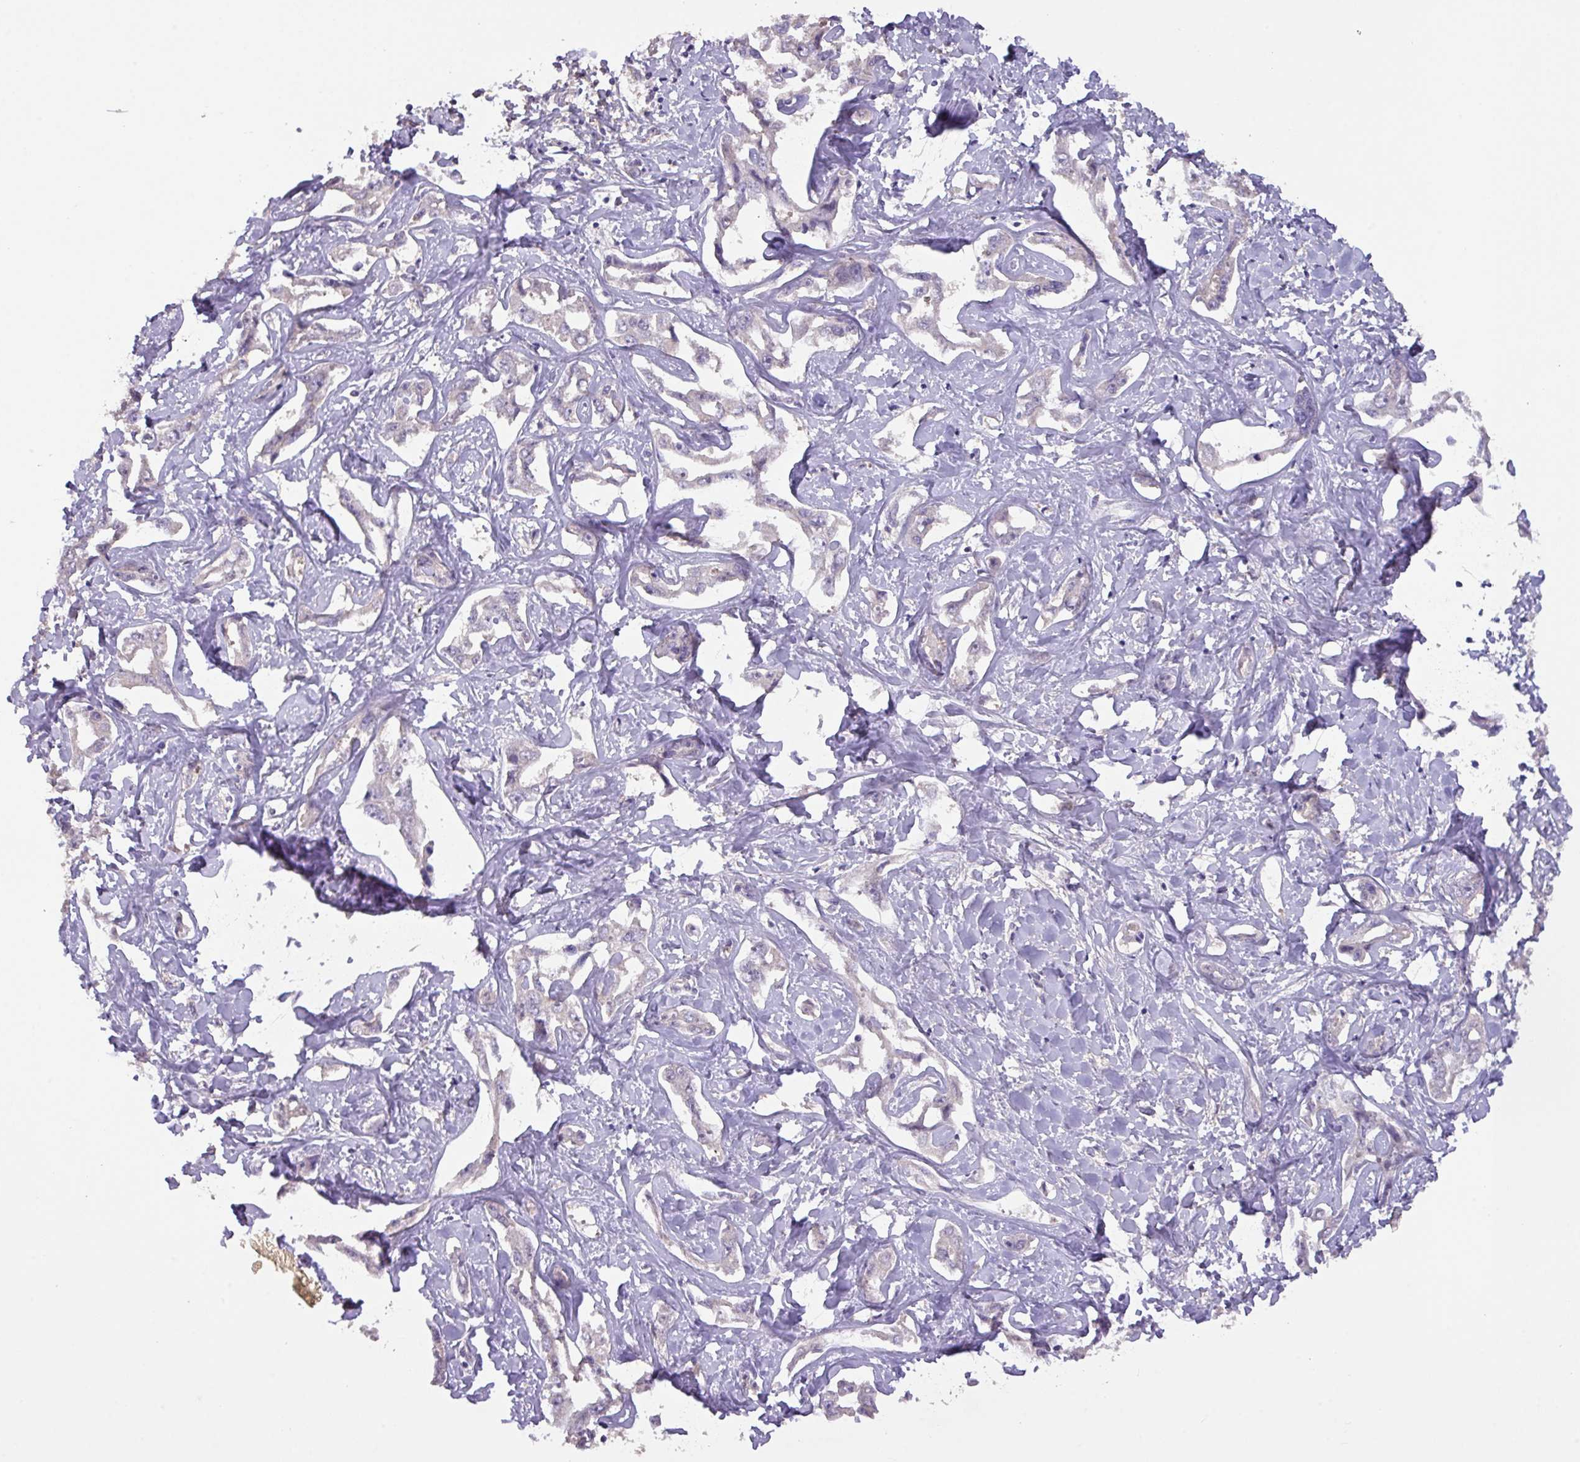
{"staining": {"intensity": "negative", "quantity": "none", "location": "none"}, "tissue": "liver cancer", "cell_type": "Tumor cells", "image_type": "cancer", "snomed": [{"axis": "morphology", "description": "Cholangiocarcinoma"}, {"axis": "topography", "description": "Liver"}], "caption": "High magnification brightfield microscopy of liver cancer stained with DAB (brown) and counterstained with hematoxylin (blue): tumor cells show no significant staining. Brightfield microscopy of IHC stained with DAB (3,3'-diaminobenzidine) (brown) and hematoxylin (blue), captured at high magnification.", "gene": "PRADC1", "patient": {"sex": "male", "age": 59}}